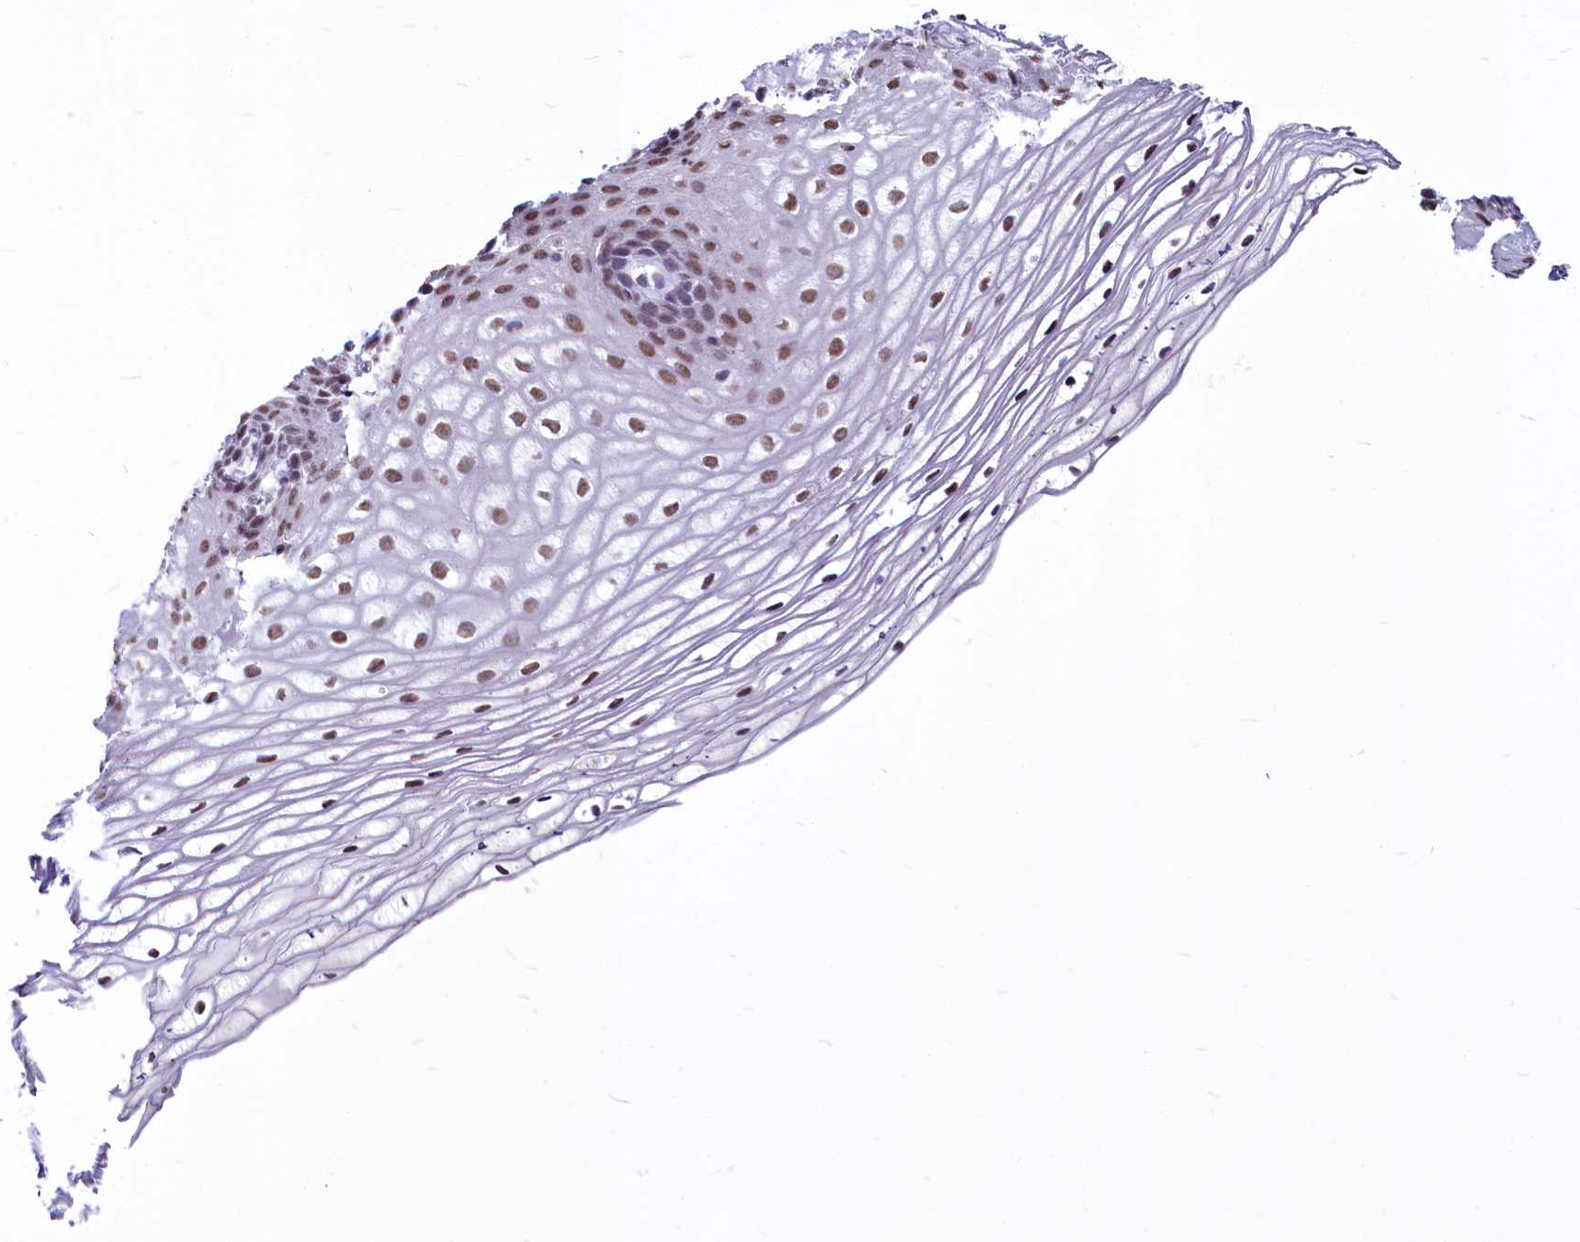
{"staining": {"intensity": "moderate", "quantity": ">75%", "location": "nuclear"}, "tissue": "vagina", "cell_type": "Squamous epithelial cells", "image_type": "normal", "snomed": [{"axis": "morphology", "description": "Normal tissue, NOS"}, {"axis": "topography", "description": "Vagina"}], "caption": "Immunohistochemistry (IHC) micrograph of unremarkable vagina: vagina stained using immunohistochemistry shows medium levels of moderate protein expression localized specifically in the nuclear of squamous epithelial cells, appearing as a nuclear brown color.", "gene": "PARPBP", "patient": {"sex": "female", "age": 60}}